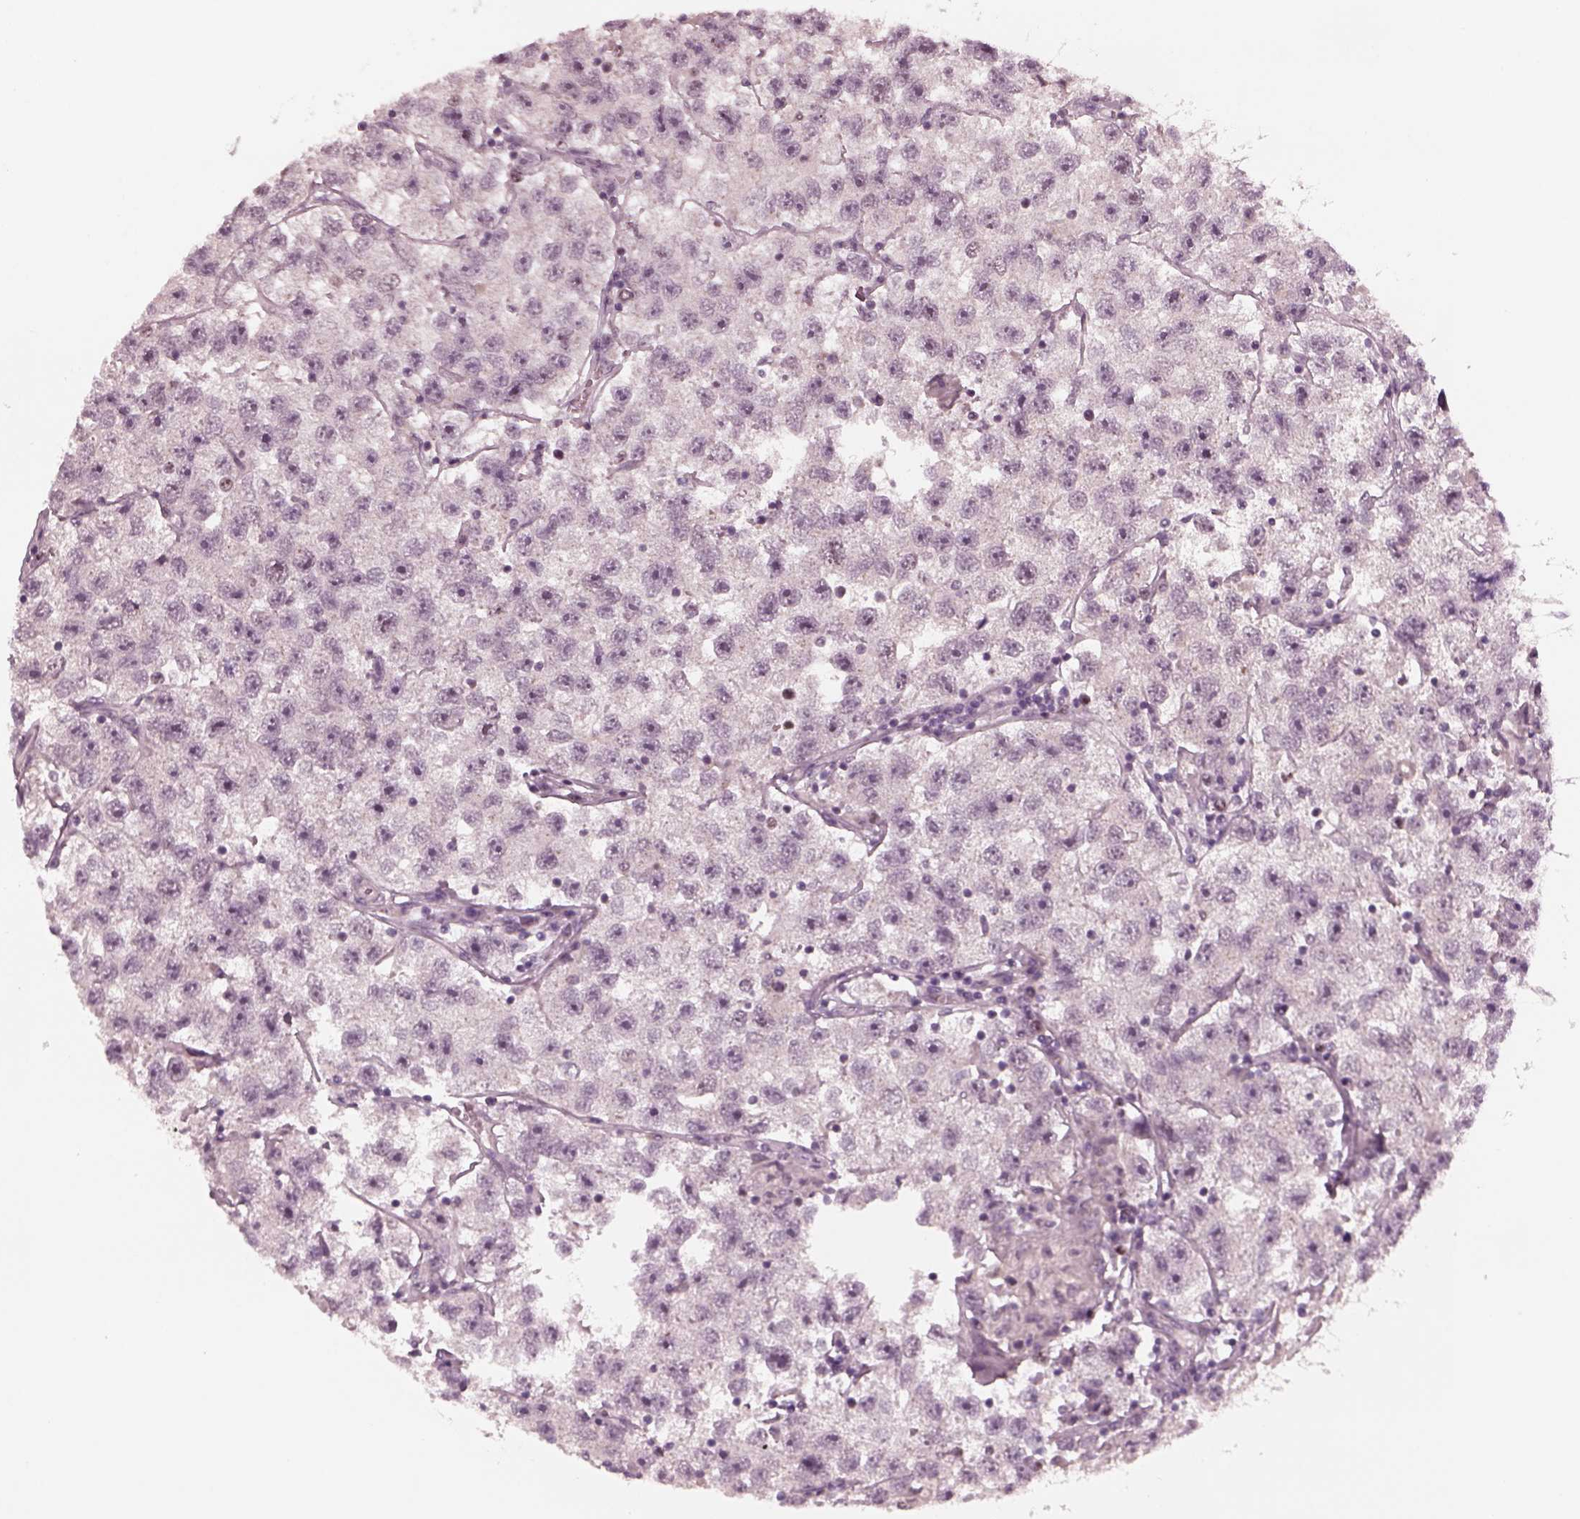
{"staining": {"intensity": "negative", "quantity": "none", "location": "none"}, "tissue": "testis cancer", "cell_type": "Tumor cells", "image_type": "cancer", "snomed": [{"axis": "morphology", "description": "Seminoma, NOS"}, {"axis": "topography", "description": "Testis"}], "caption": "The photomicrograph demonstrates no significant expression in tumor cells of testis cancer (seminoma).", "gene": "SAXO1", "patient": {"sex": "male", "age": 26}}